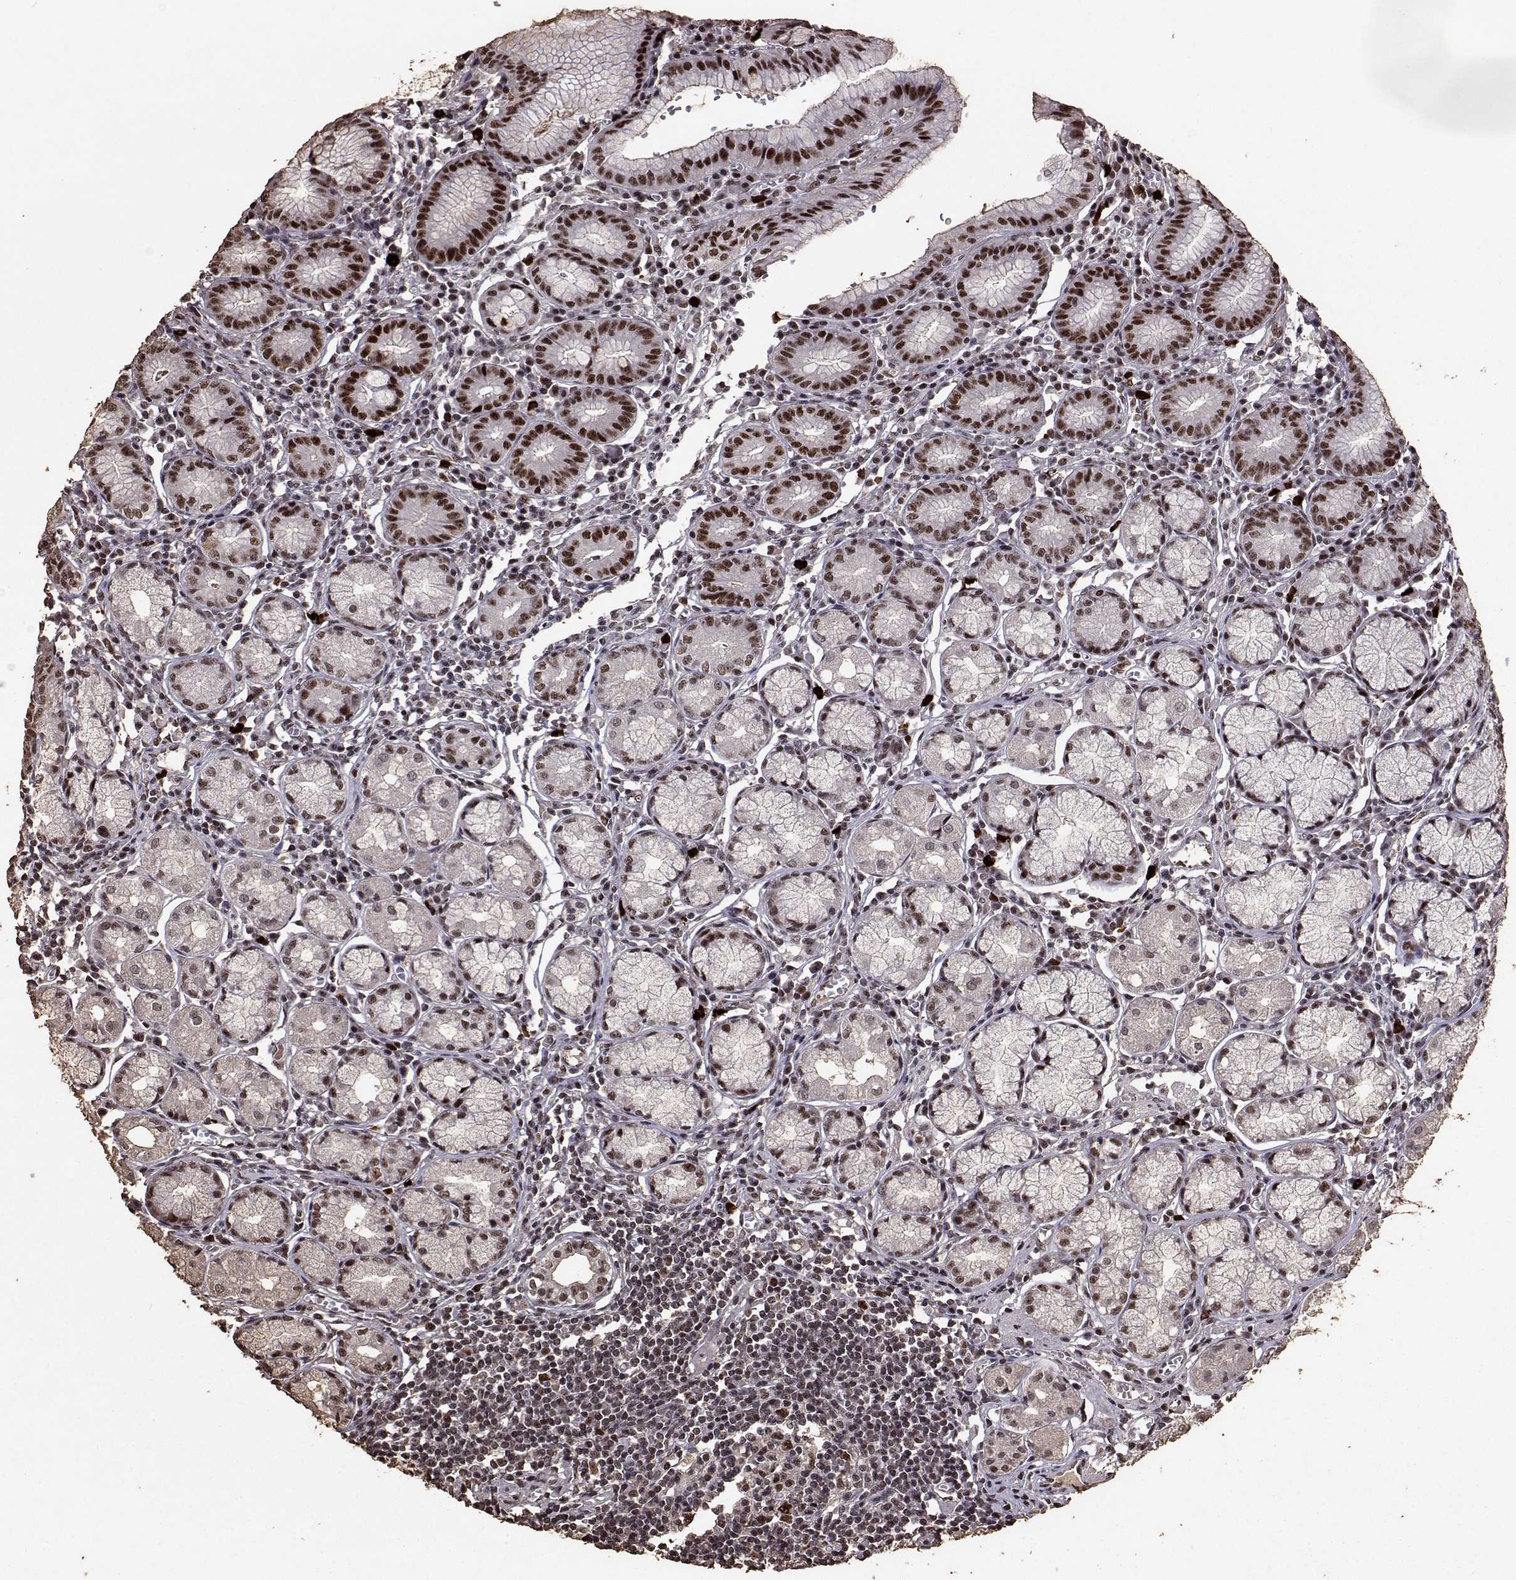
{"staining": {"intensity": "strong", "quantity": ">75%", "location": "nuclear"}, "tissue": "stomach", "cell_type": "Glandular cells", "image_type": "normal", "snomed": [{"axis": "morphology", "description": "Normal tissue, NOS"}, {"axis": "topography", "description": "Stomach"}], "caption": "Immunohistochemistry (IHC) photomicrograph of benign stomach stained for a protein (brown), which shows high levels of strong nuclear staining in approximately >75% of glandular cells.", "gene": "TOE1", "patient": {"sex": "male", "age": 55}}